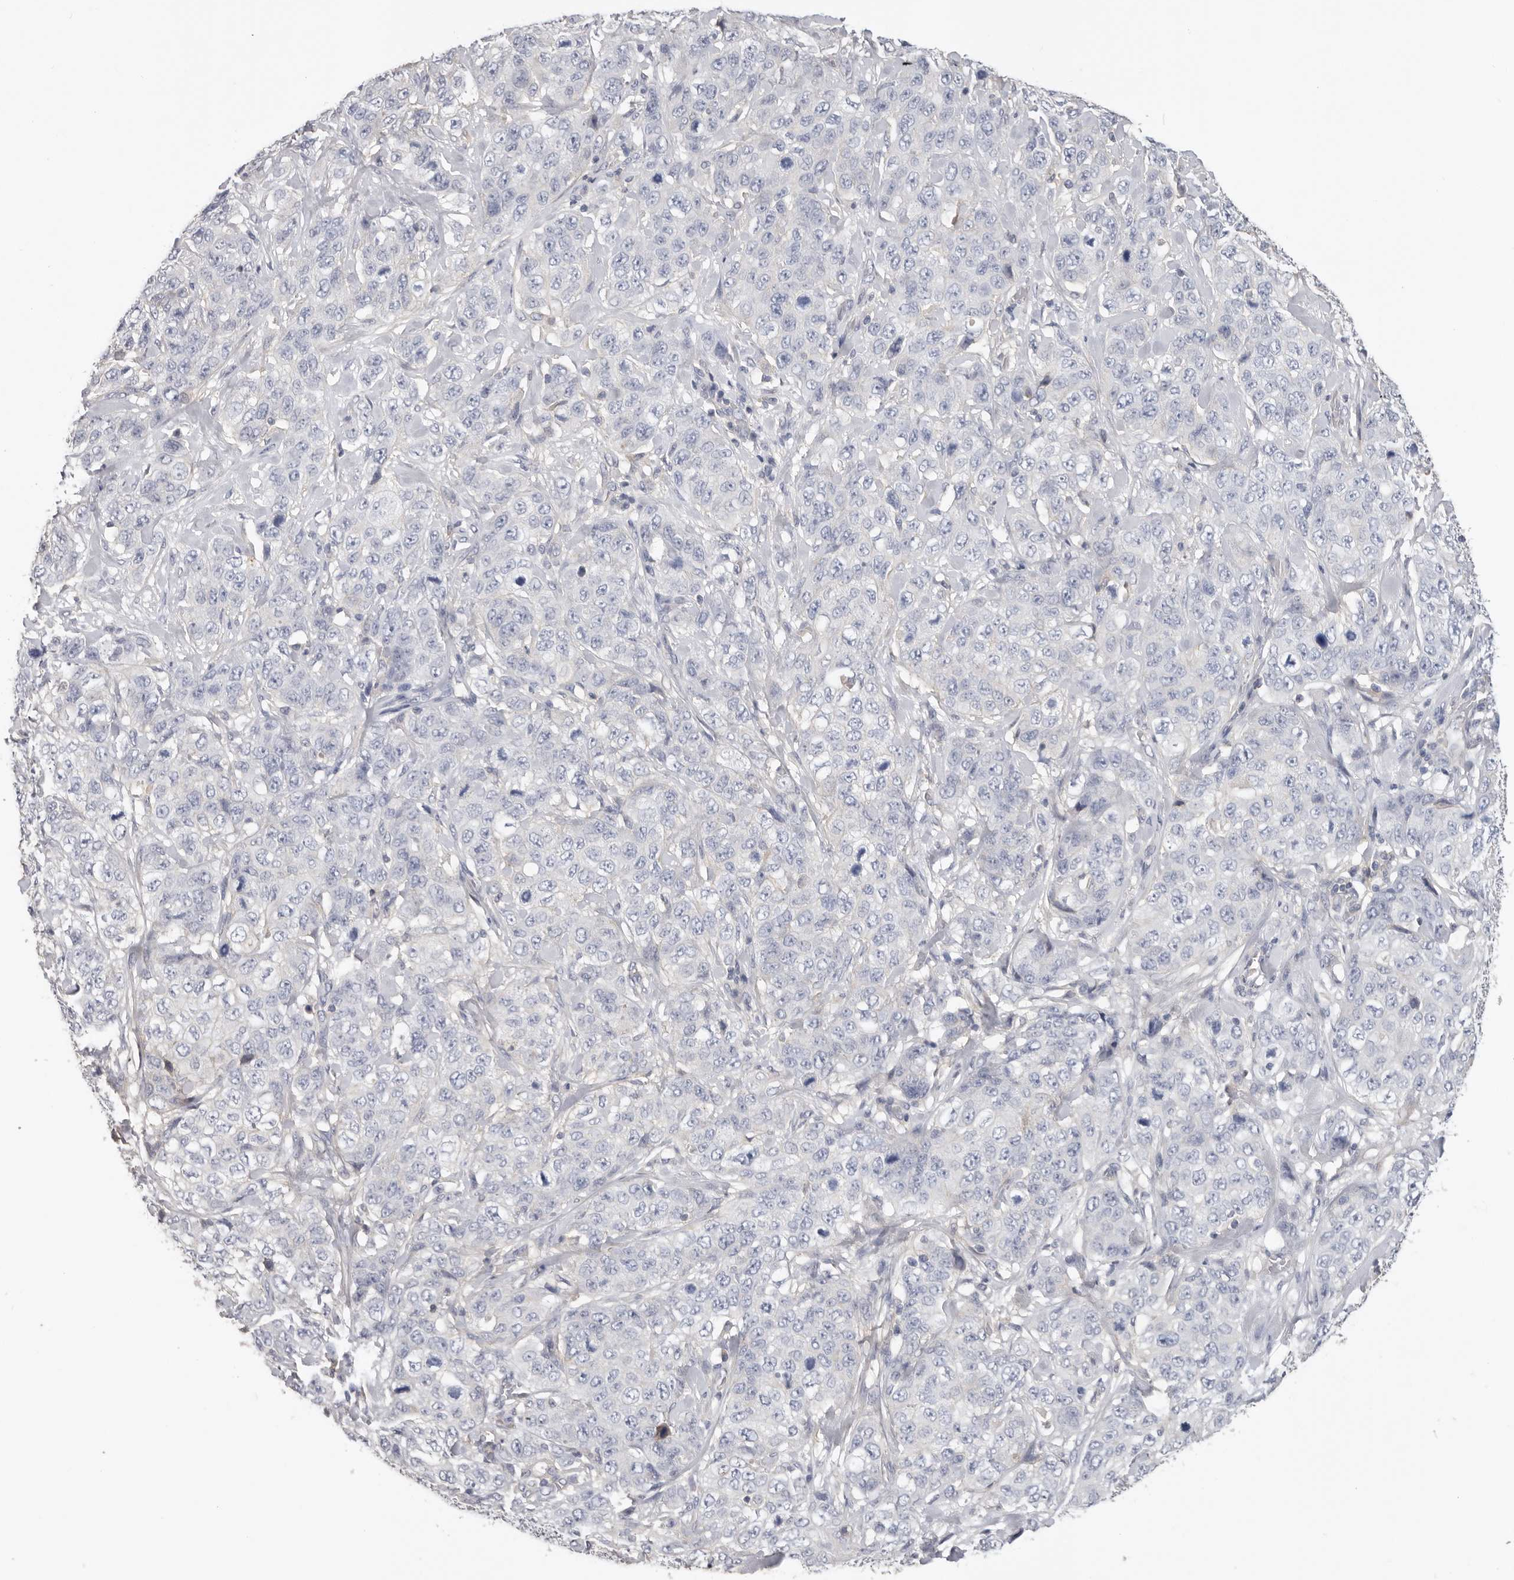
{"staining": {"intensity": "negative", "quantity": "none", "location": "none"}, "tissue": "stomach cancer", "cell_type": "Tumor cells", "image_type": "cancer", "snomed": [{"axis": "morphology", "description": "Adenocarcinoma, NOS"}, {"axis": "topography", "description": "Stomach"}], "caption": "Immunohistochemical staining of stomach cancer (adenocarcinoma) demonstrates no significant staining in tumor cells.", "gene": "WDTC1", "patient": {"sex": "male", "age": 48}}